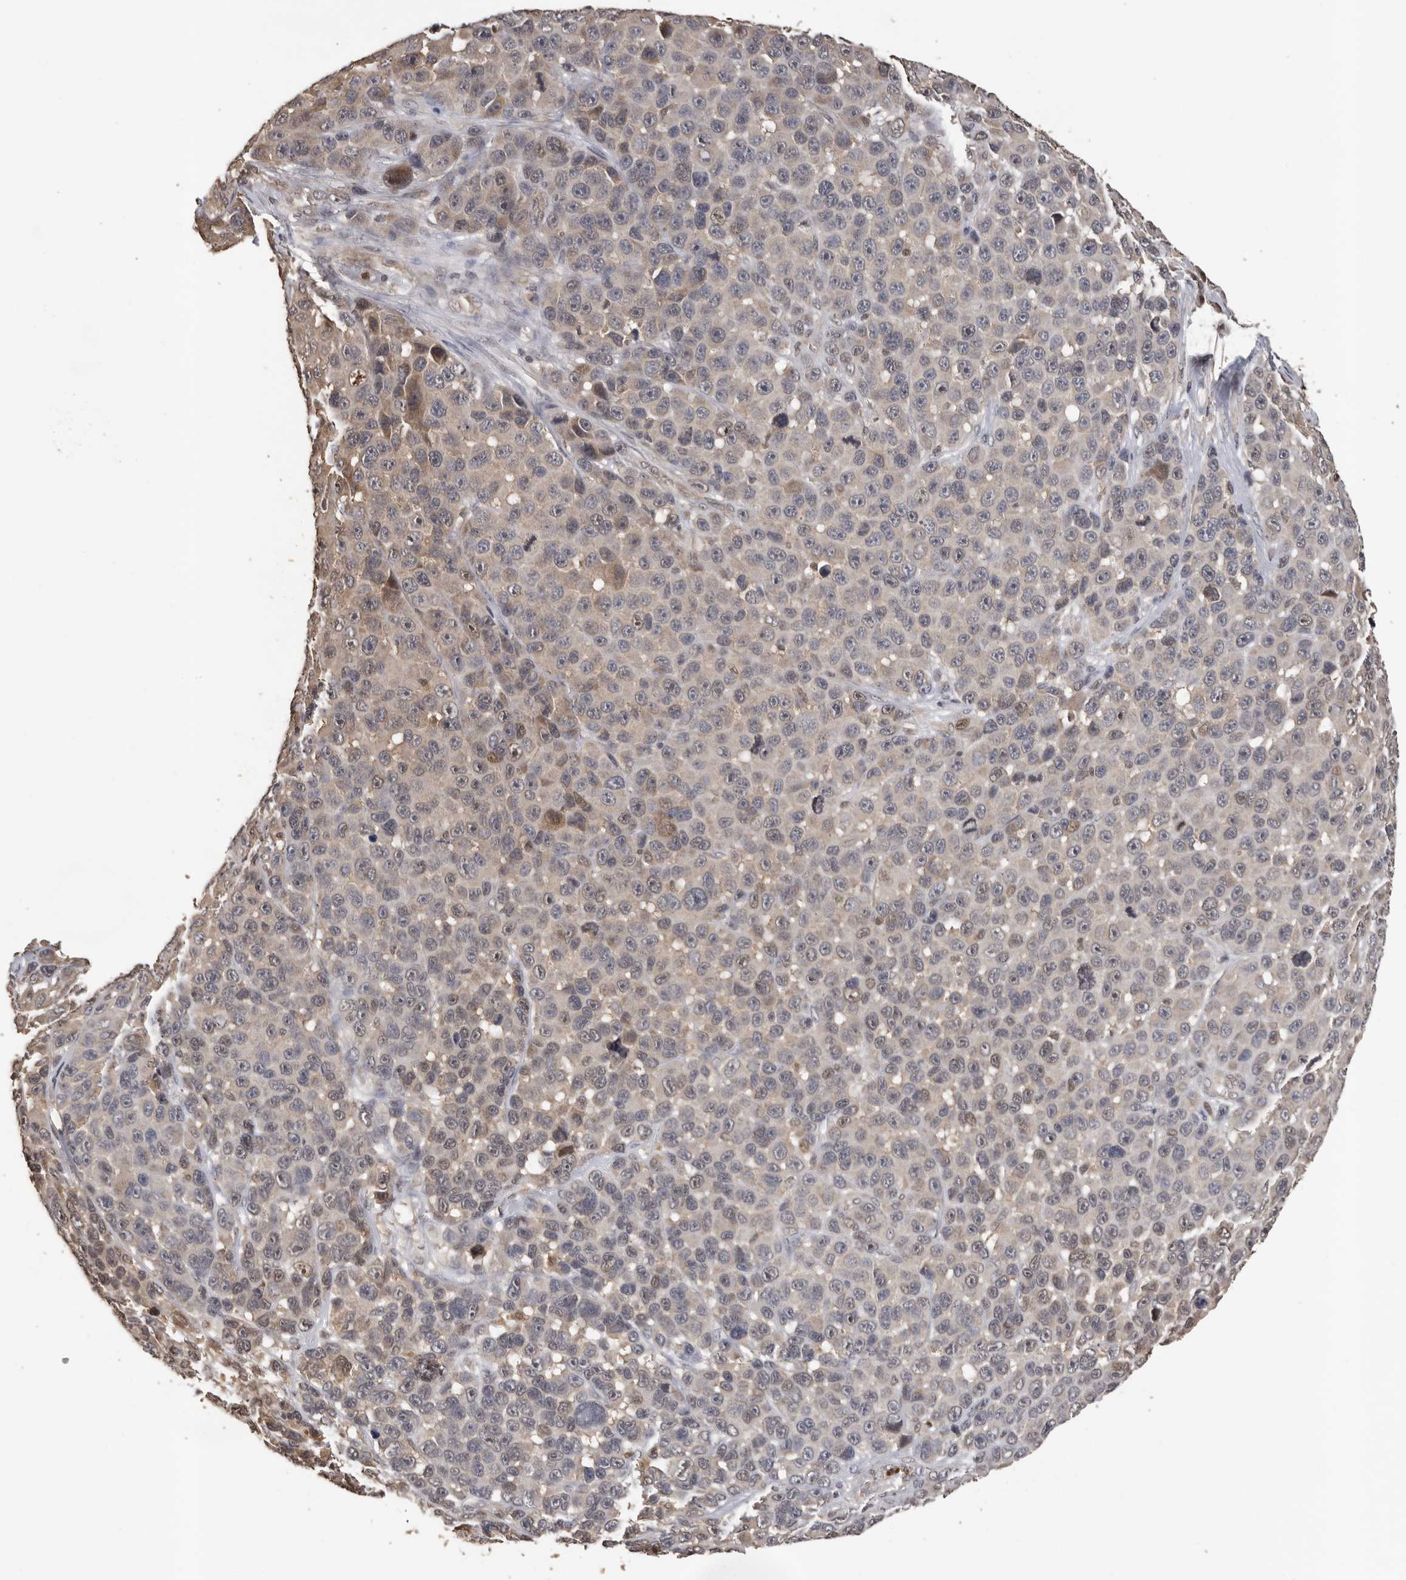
{"staining": {"intensity": "weak", "quantity": "<25%", "location": "cytoplasmic/membranous"}, "tissue": "melanoma", "cell_type": "Tumor cells", "image_type": "cancer", "snomed": [{"axis": "morphology", "description": "Malignant melanoma, NOS"}, {"axis": "topography", "description": "Skin"}], "caption": "This is an immunohistochemistry (IHC) image of malignant melanoma. There is no staining in tumor cells.", "gene": "KIF2B", "patient": {"sex": "male", "age": 53}}